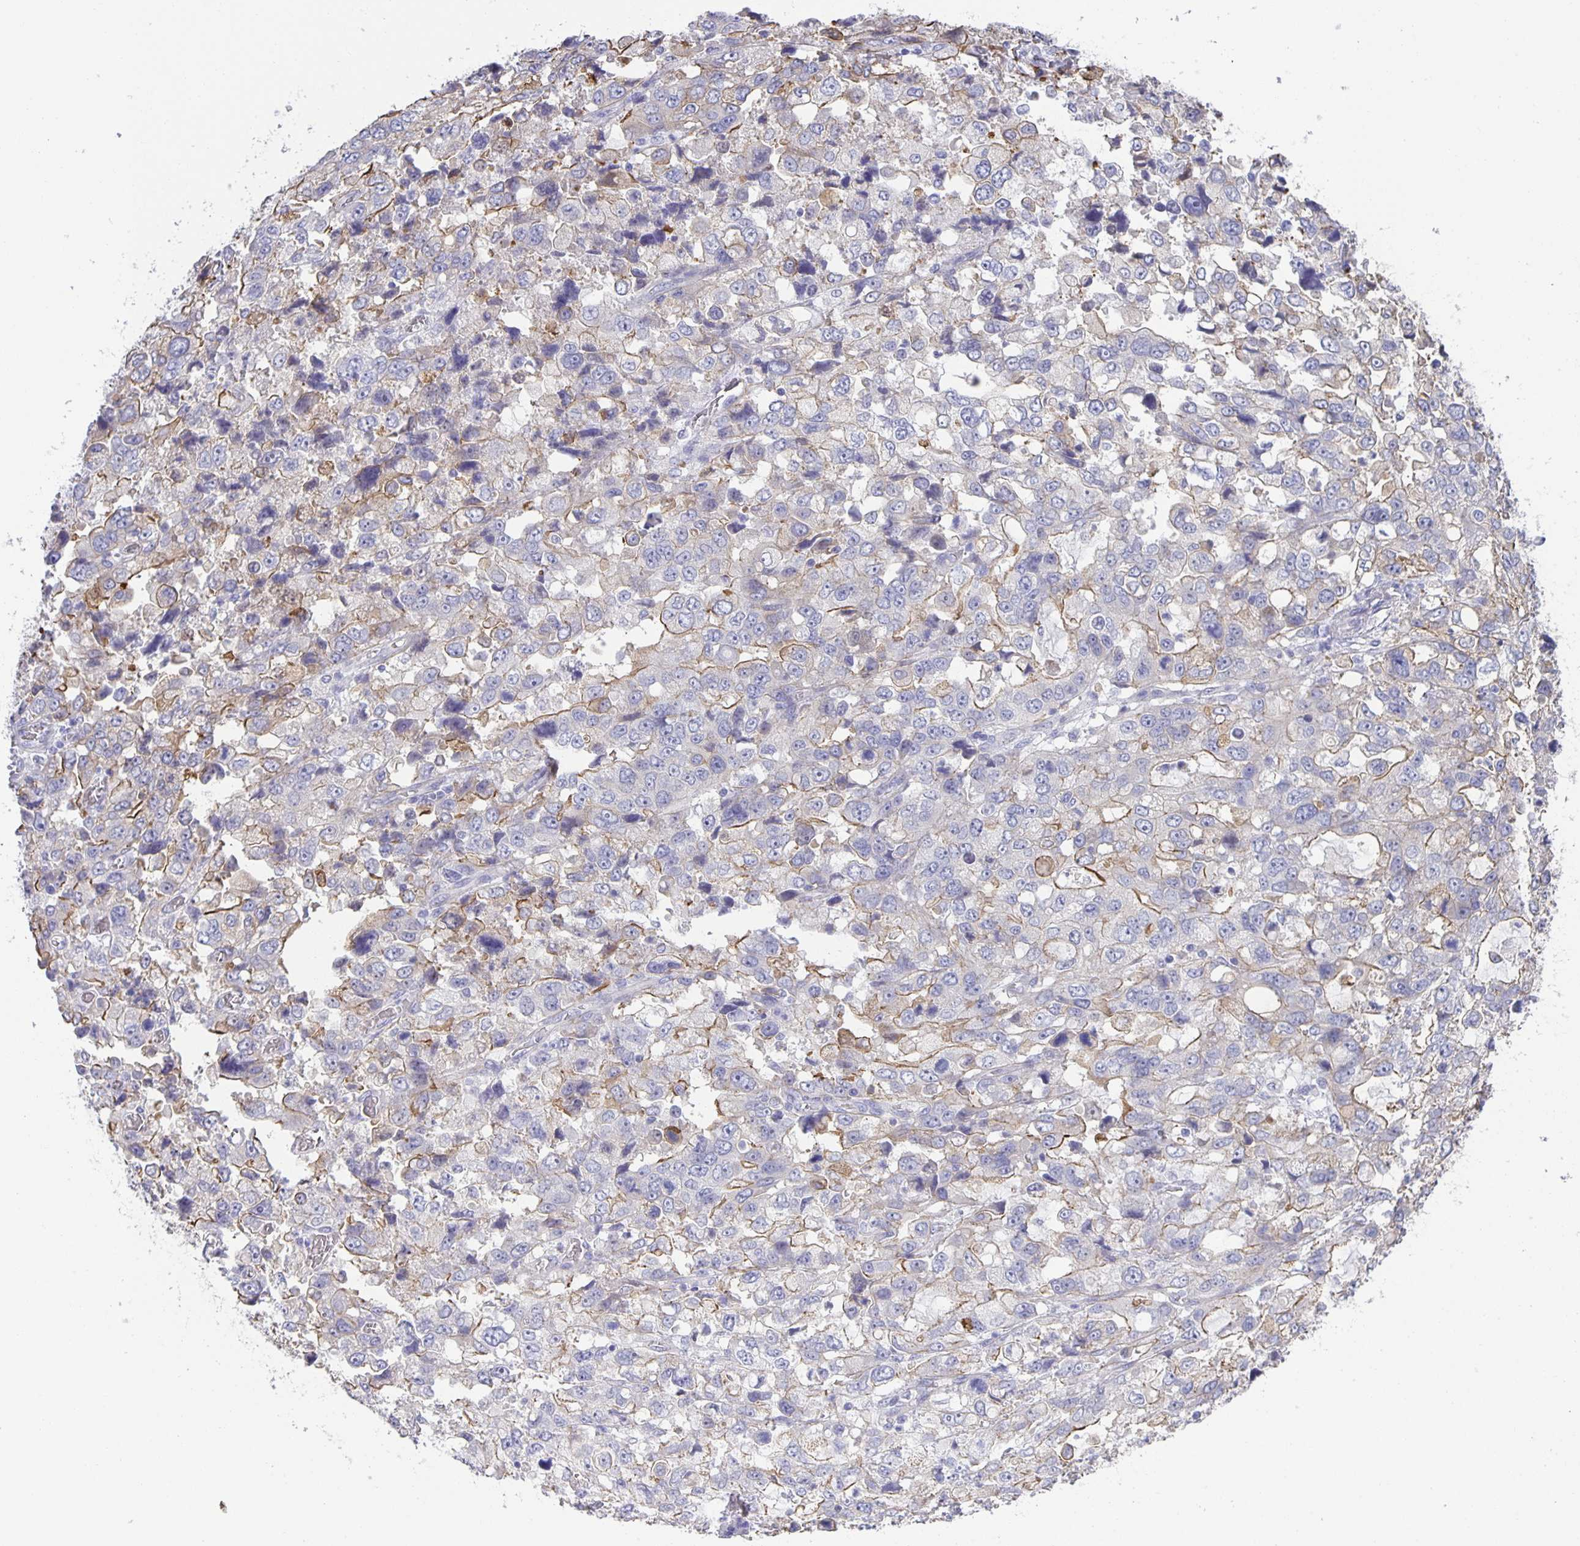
{"staining": {"intensity": "moderate", "quantity": "<25%", "location": "cytoplasmic/membranous"}, "tissue": "stomach cancer", "cell_type": "Tumor cells", "image_type": "cancer", "snomed": [{"axis": "morphology", "description": "Adenocarcinoma, NOS"}, {"axis": "topography", "description": "Stomach, upper"}], "caption": "Protein expression analysis of human stomach cancer reveals moderate cytoplasmic/membranous positivity in about <25% of tumor cells.", "gene": "PTPN3", "patient": {"sex": "female", "age": 81}}